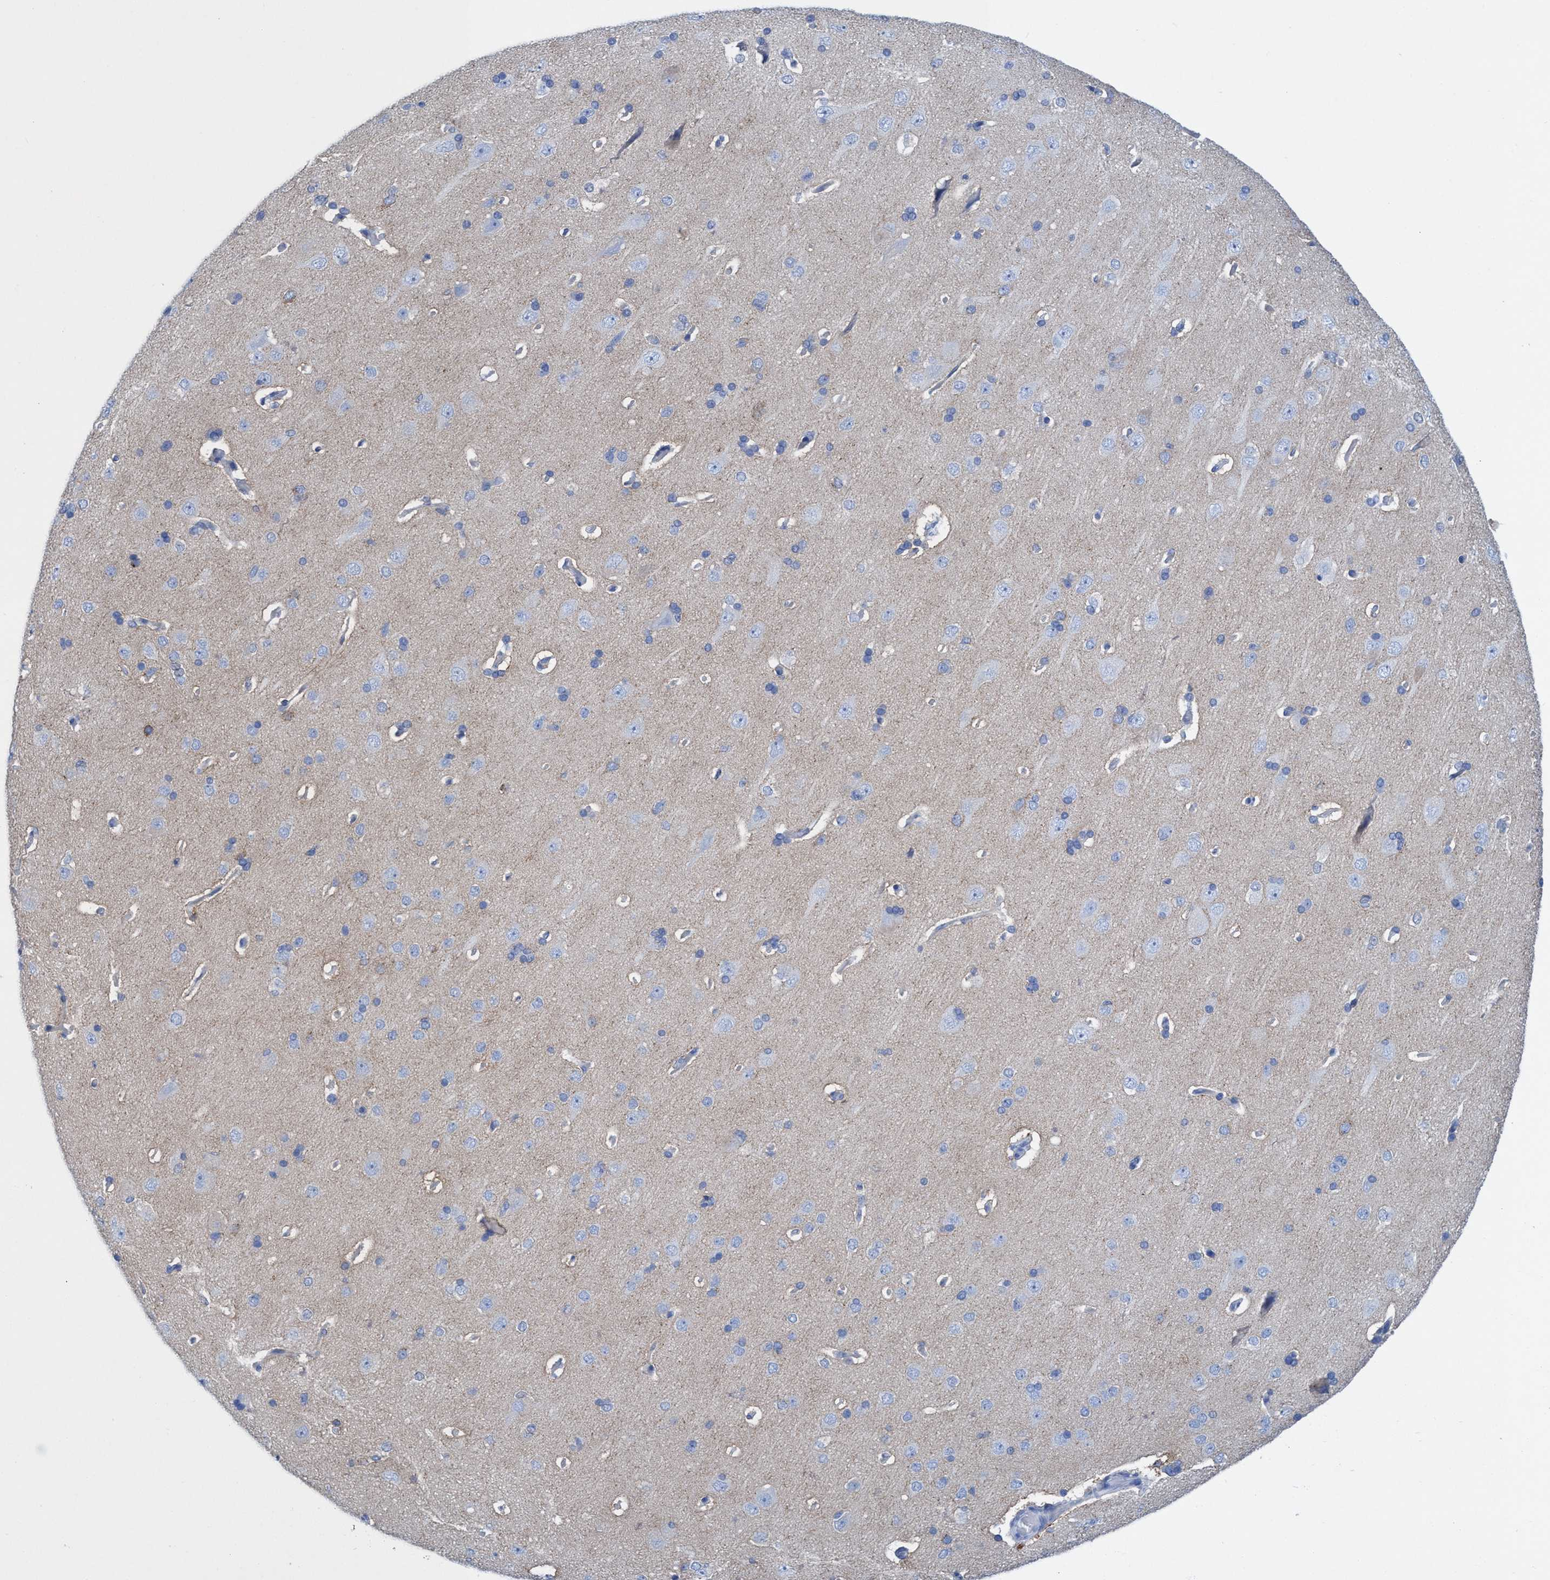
{"staining": {"intensity": "negative", "quantity": "none", "location": "none"}, "tissue": "cerebral cortex", "cell_type": "Endothelial cells", "image_type": "normal", "snomed": [{"axis": "morphology", "description": "Normal tissue, NOS"}, {"axis": "topography", "description": "Cerebral cortex"}], "caption": "High magnification brightfield microscopy of normal cerebral cortex stained with DAB (3,3'-diaminobenzidine) (brown) and counterstained with hematoxylin (blue): endothelial cells show no significant staining.", "gene": "PLPPR1", "patient": {"sex": "male", "age": 62}}